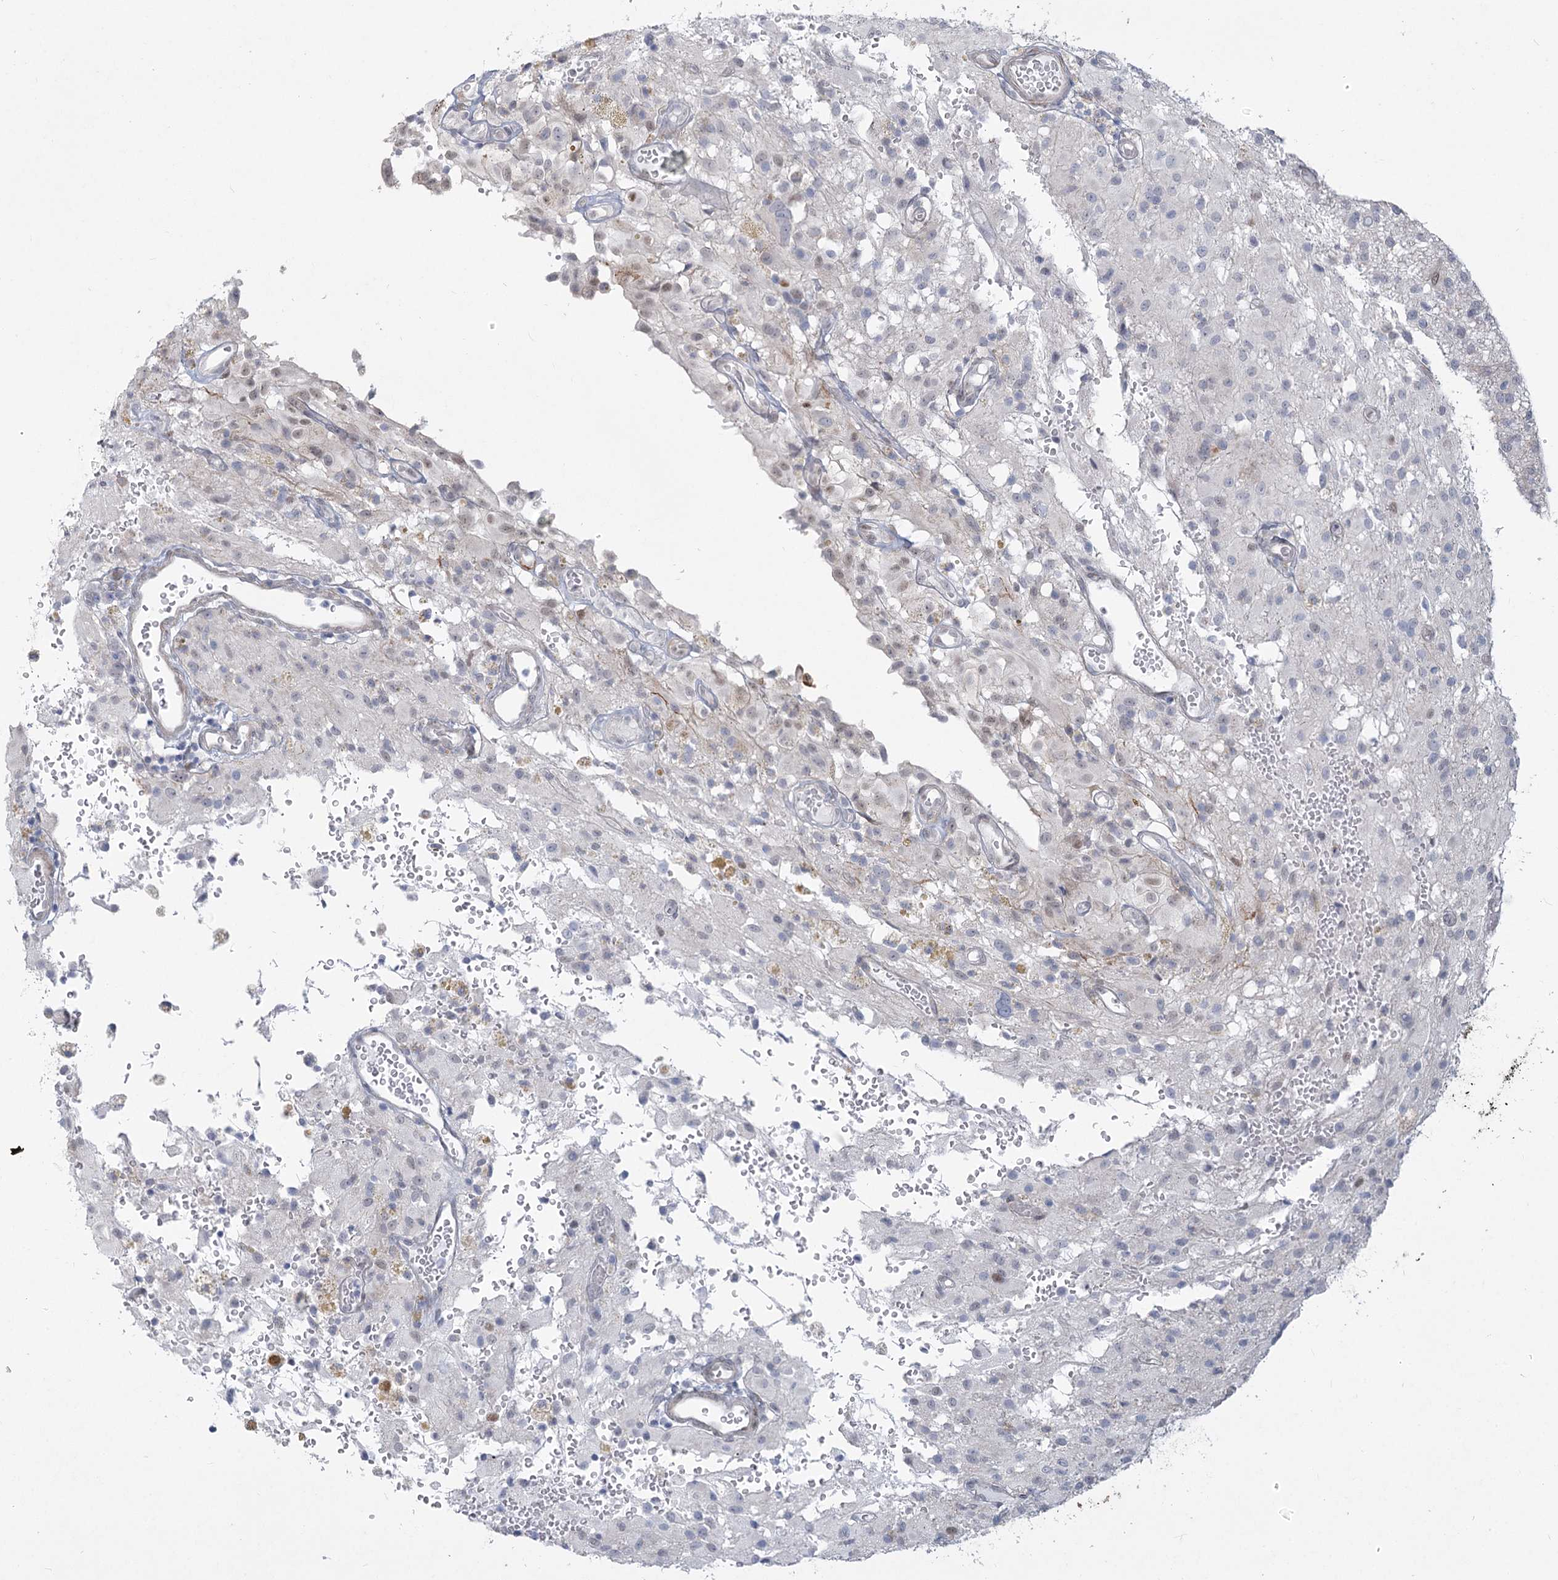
{"staining": {"intensity": "negative", "quantity": "none", "location": "none"}, "tissue": "glioma", "cell_type": "Tumor cells", "image_type": "cancer", "snomed": [{"axis": "morphology", "description": "Glioma, malignant, High grade"}, {"axis": "topography", "description": "Brain"}], "caption": "Tumor cells show no significant protein positivity in glioma. (DAB IHC visualized using brightfield microscopy, high magnification).", "gene": "ABITRAM", "patient": {"sex": "female", "age": 59}}